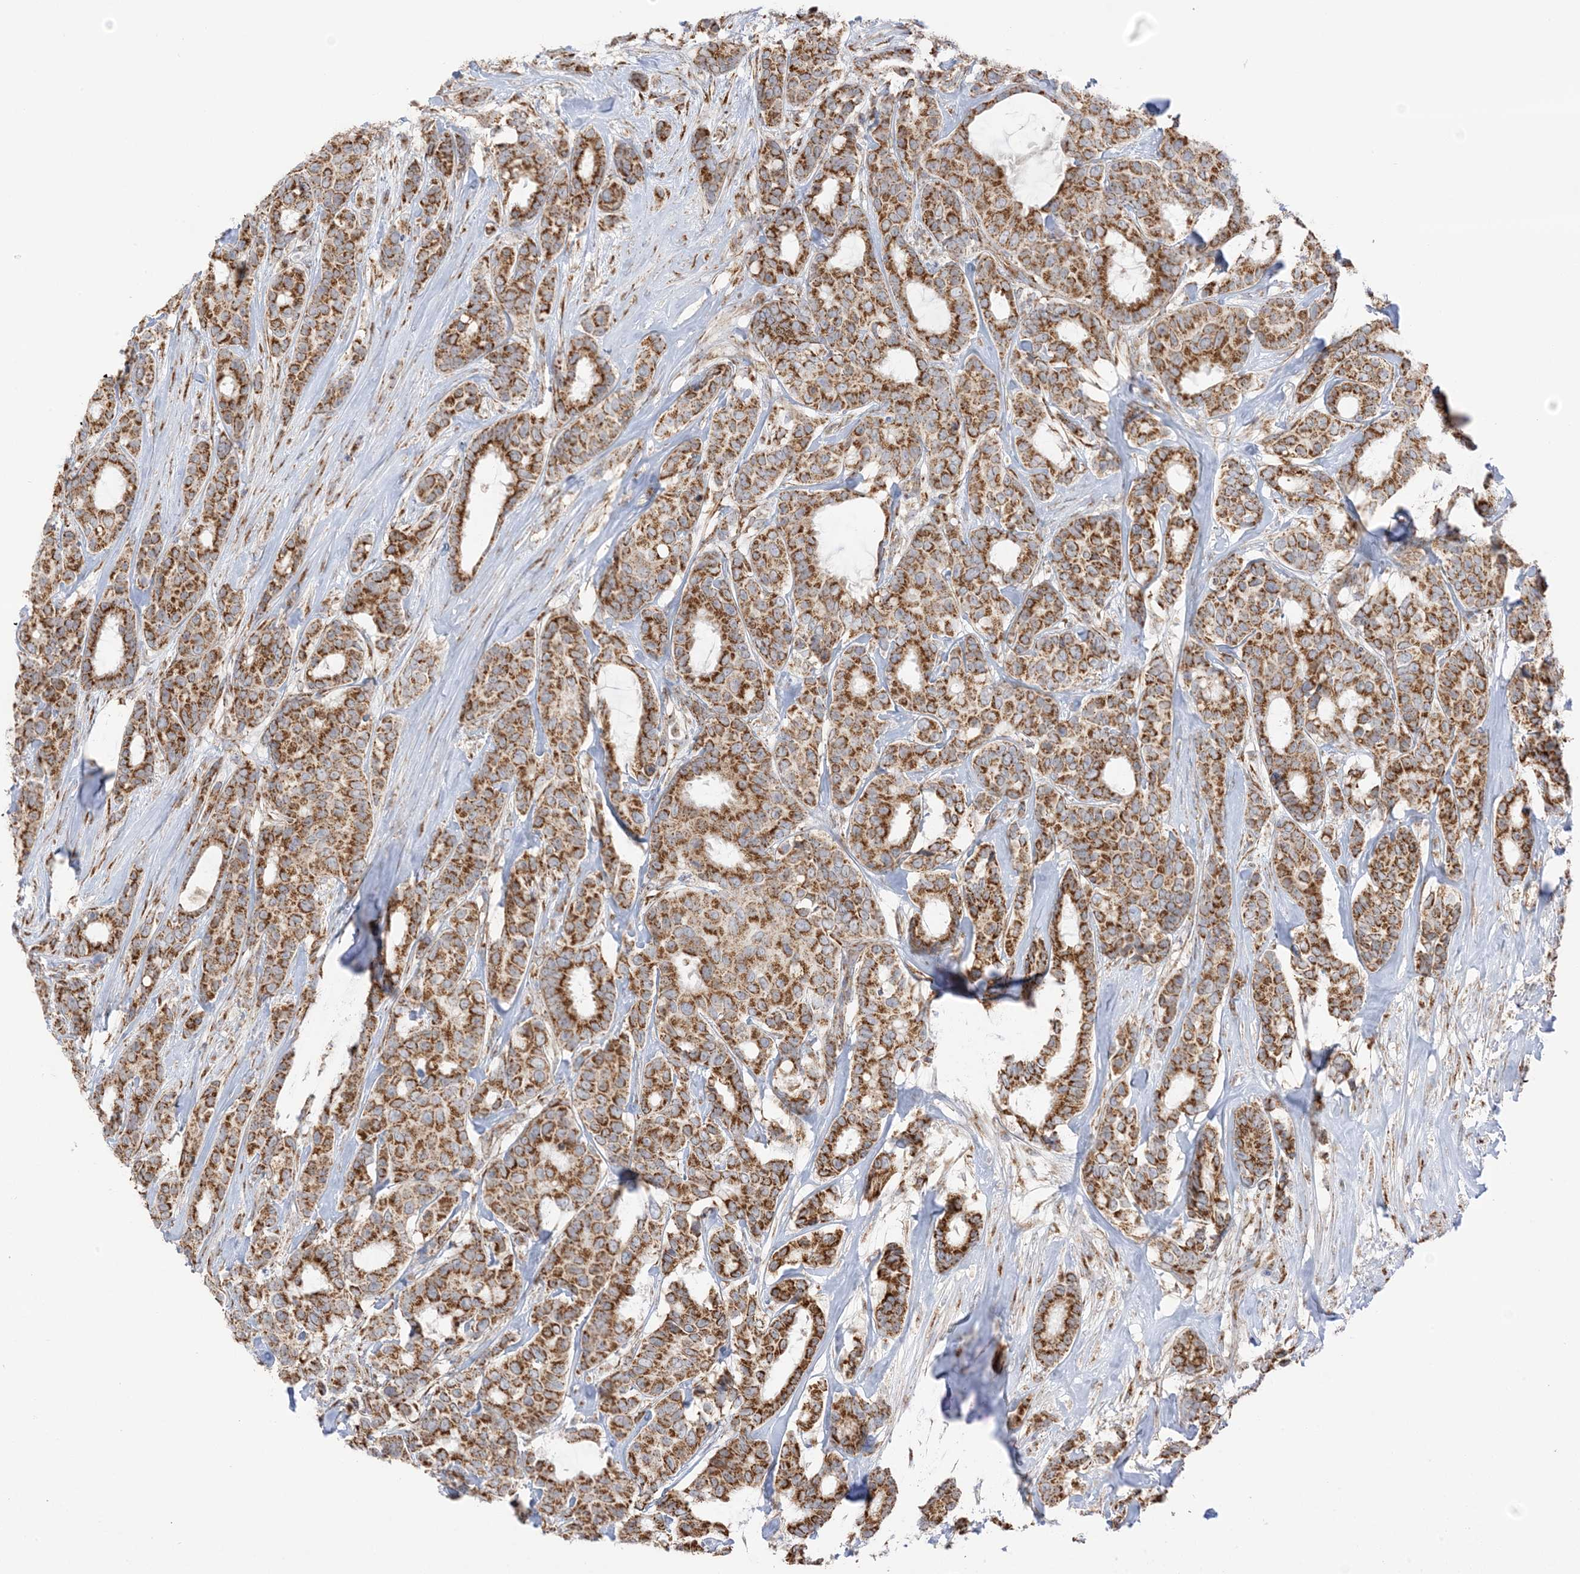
{"staining": {"intensity": "strong", "quantity": ">75%", "location": "cytoplasmic/membranous"}, "tissue": "breast cancer", "cell_type": "Tumor cells", "image_type": "cancer", "snomed": [{"axis": "morphology", "description": "Duct carcinoma"}, {"axis": "topography", "description": "Breast"}], "caption": "A histopathology image of breast cancer (intraductal carcinoma) stained for a protein reveals strong cytoplasmic/membranous brown staining in tumor cells.", "gene": "SLC25A12", "patient": {"sex": "female", "age": 87}}